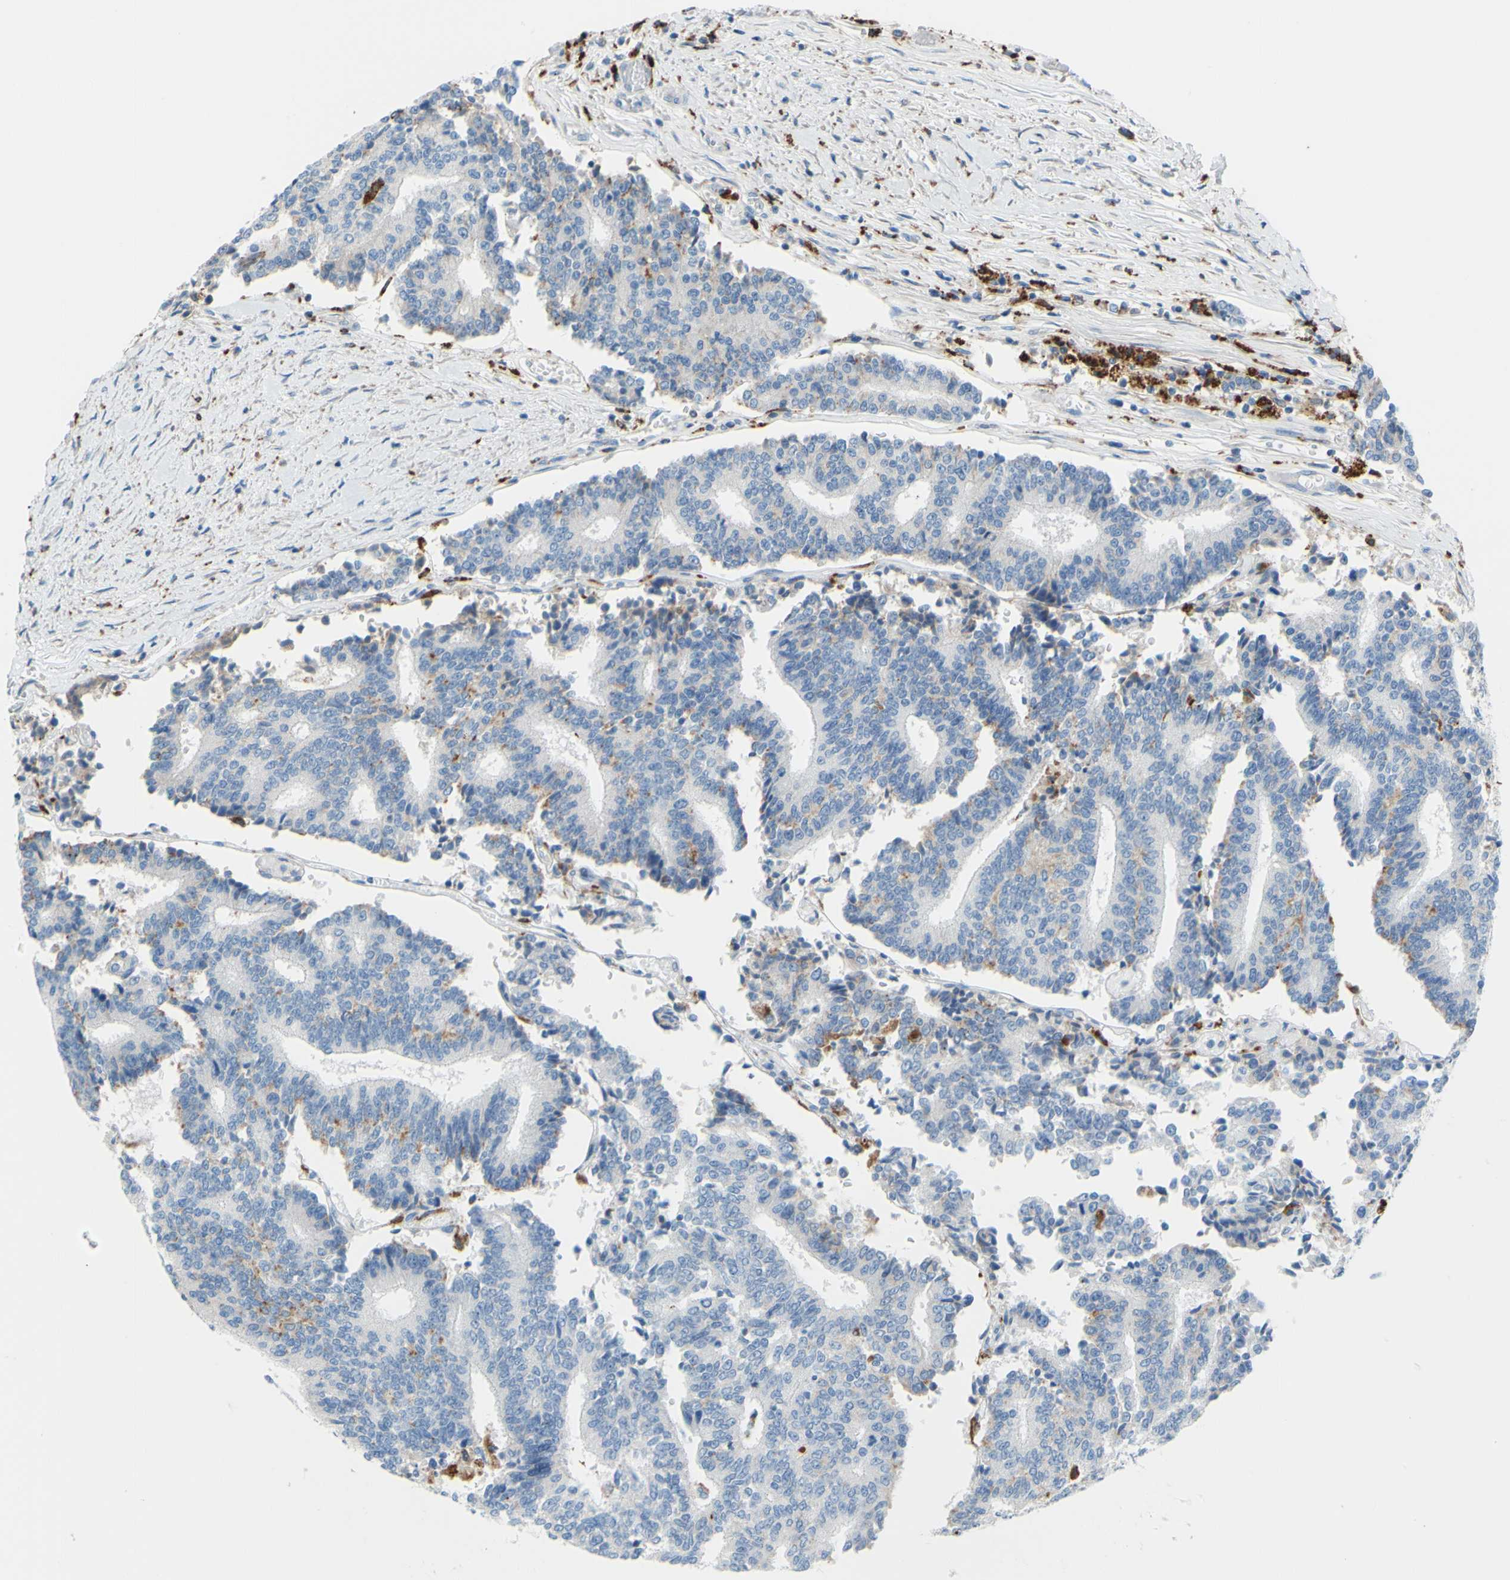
{"staining": {"intensity": "weak", "quantity": "<25%", "location": "cytoplasmic/membranous"}, "tissue": "prostate cancer", "cell_type": "Tumor cells", "image_type": "cancer", "snomed": [{"axis": "morphology", "description": "Normal tissue, NOS"}, {"axis": "morphology", "description": "Adenocarcinoma, High grade"}, {"axis": "topography", "description": "Prostate"}, {"axis": "topography", "description": "Seminal veicle"}], "caption": "The IHC image has no significant staining in tumor cells of prostate cancer tissue.", "gene": "CTSD", "patient": {"sex": "male", "age": 55}}